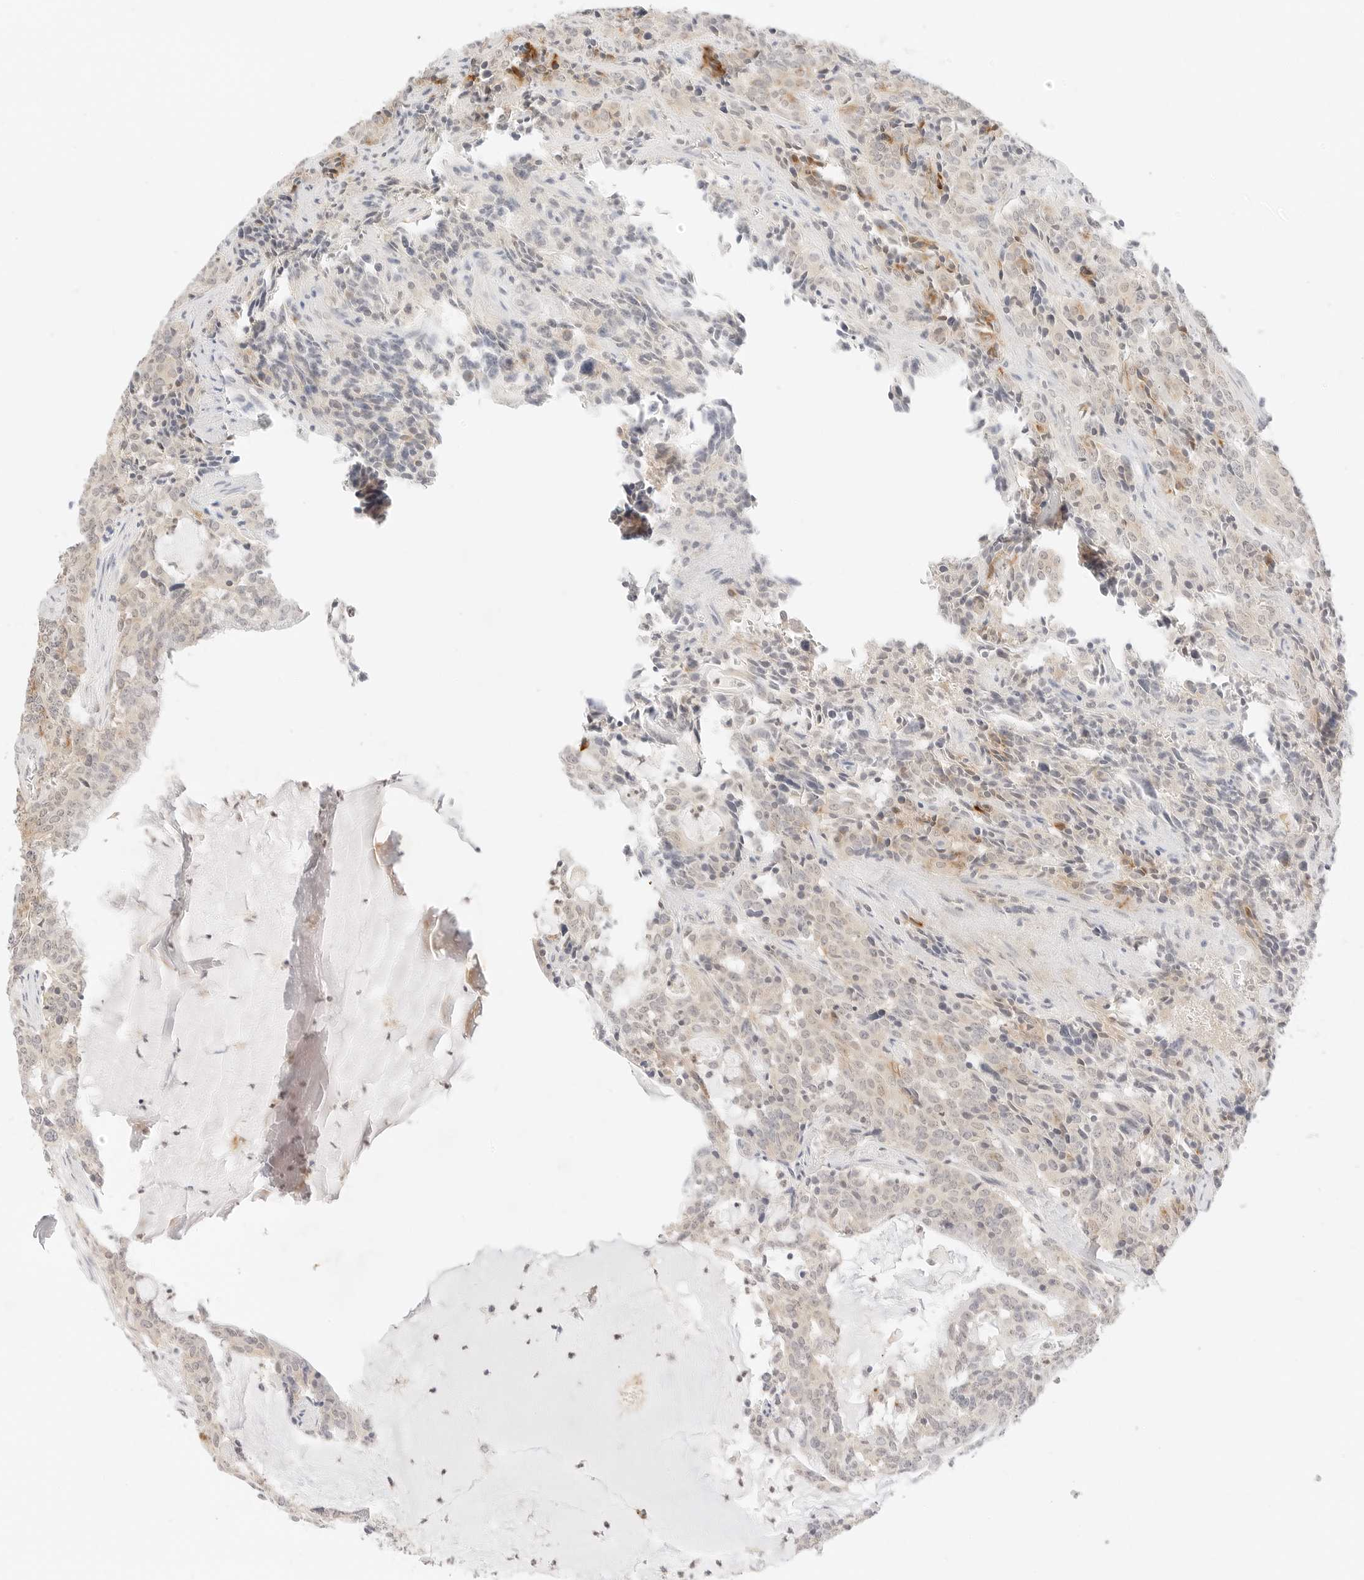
{"staining": {"intensity": "weak", "quantity": "<25%", "location": "cytoplasmic/membranous"}, "tissue": "carcinoid", "cell_type": "Tumor cells", "image_type": "cancer", "snomed": [{"axis": "morphology", "description": "Carcinoid, malignant, NOS"}, {"axis": "topography", "description": "Lung"}], "caption": "The photomicrograph reveals no significant positivity in tumor cells of malignant carcinoid. (DAB (3,3'-diaminobenzidine) immunohistochemistry, high magnification).", "gene": "GNAS", "patient": {"sex": "female", "age": 46}}